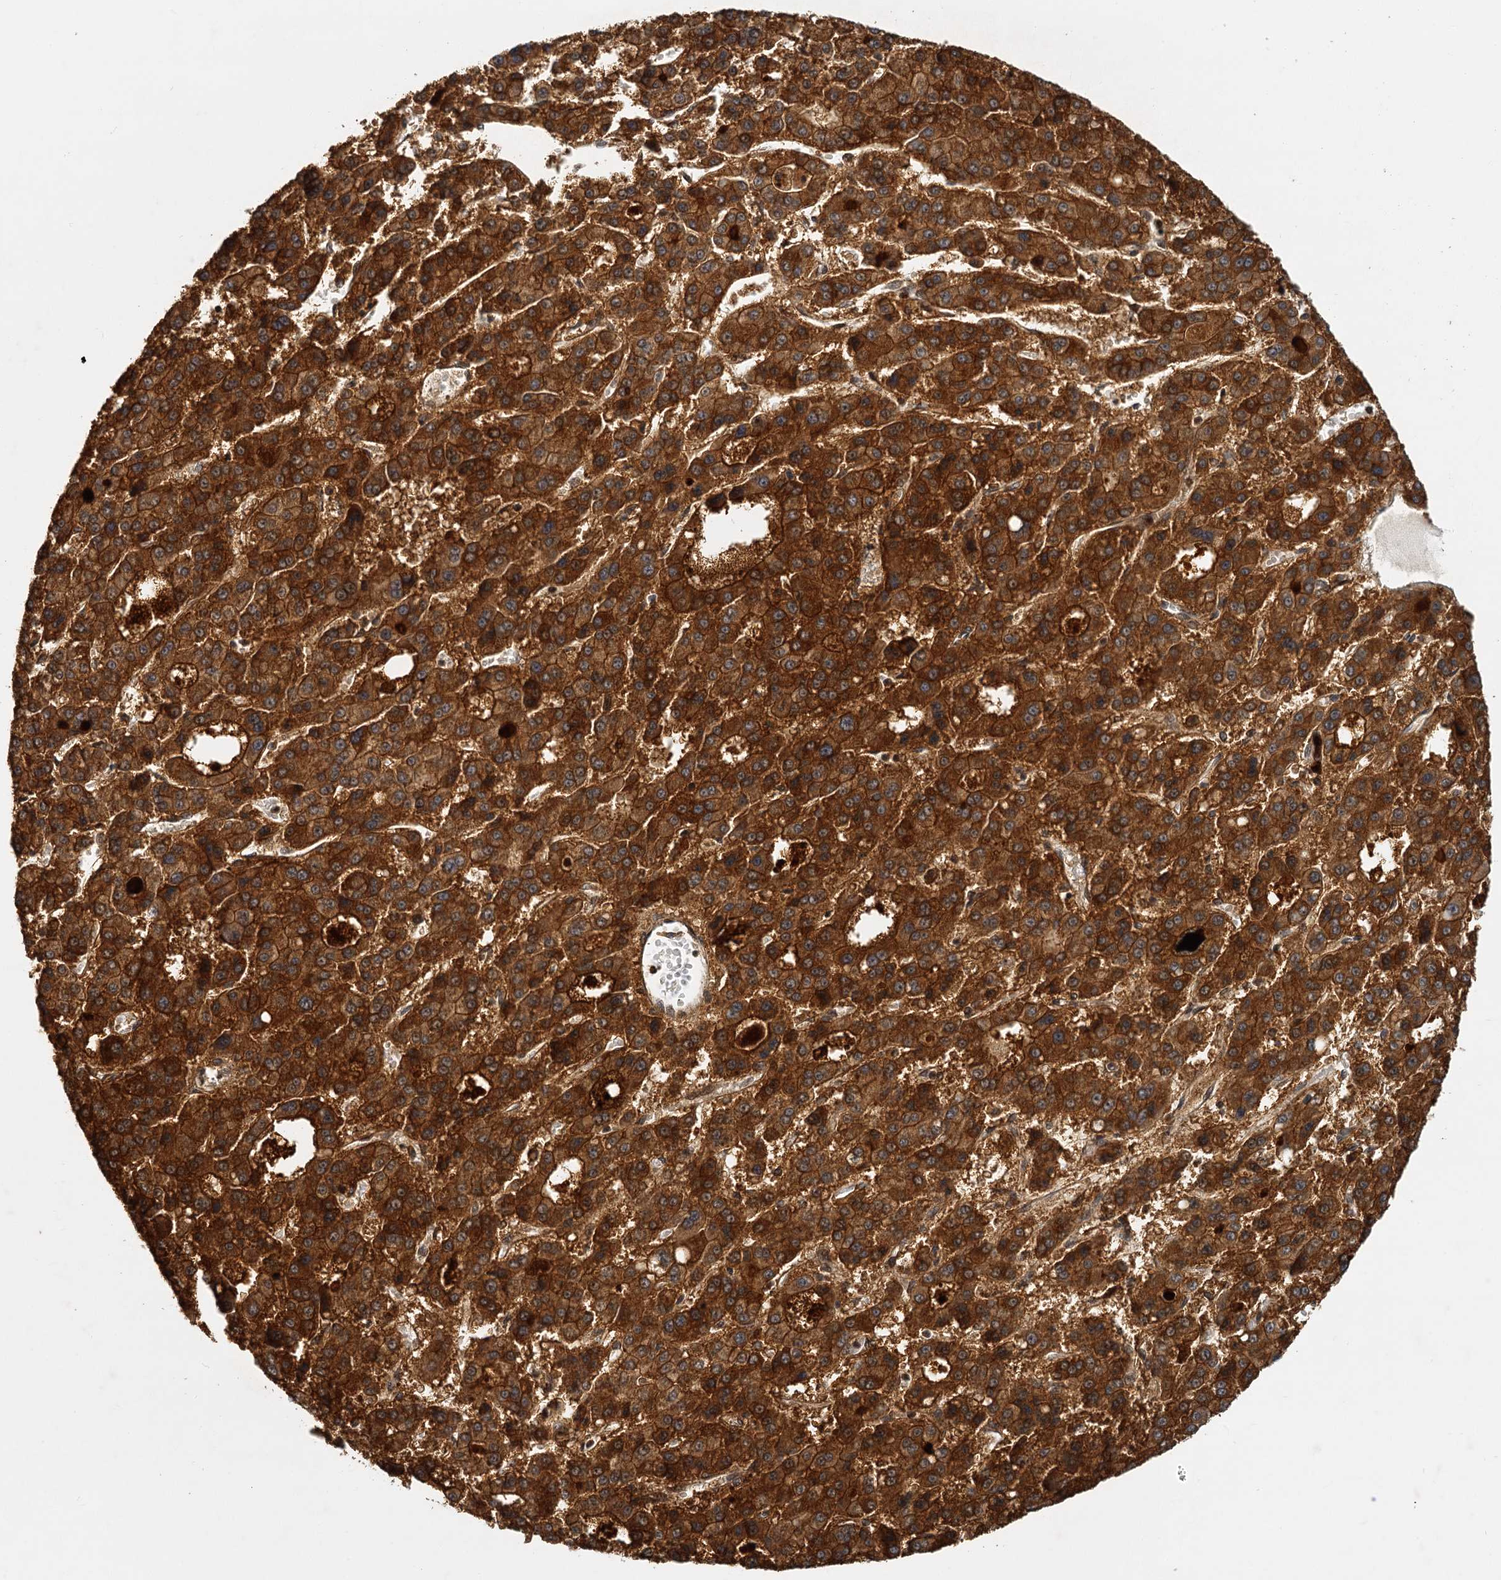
{"staining": {"intensity": "strong", "quantity": ">75%", "location": "cytoplasmic/membranous"}, "tissue": "liver cancer", "cell_type": "Tumor cells", "image_type": "cancer", "snomed": [{"axis": "morphology", "description": "Carcinoma, Hepatocellular, NOS"}, {"axis": "topography", "description": "Liver"}], "caption": "Immunohistochemical staining of liver hepatocellular carcinoma reveals high levels of strong cytoplasmic/membranous protein staining in about >75% of tumor cells. (Brightfield microscopy of DAB IHC at high magnification).", "gene": "ZNF549", "patient": {"sex": "male", "age": 70}}